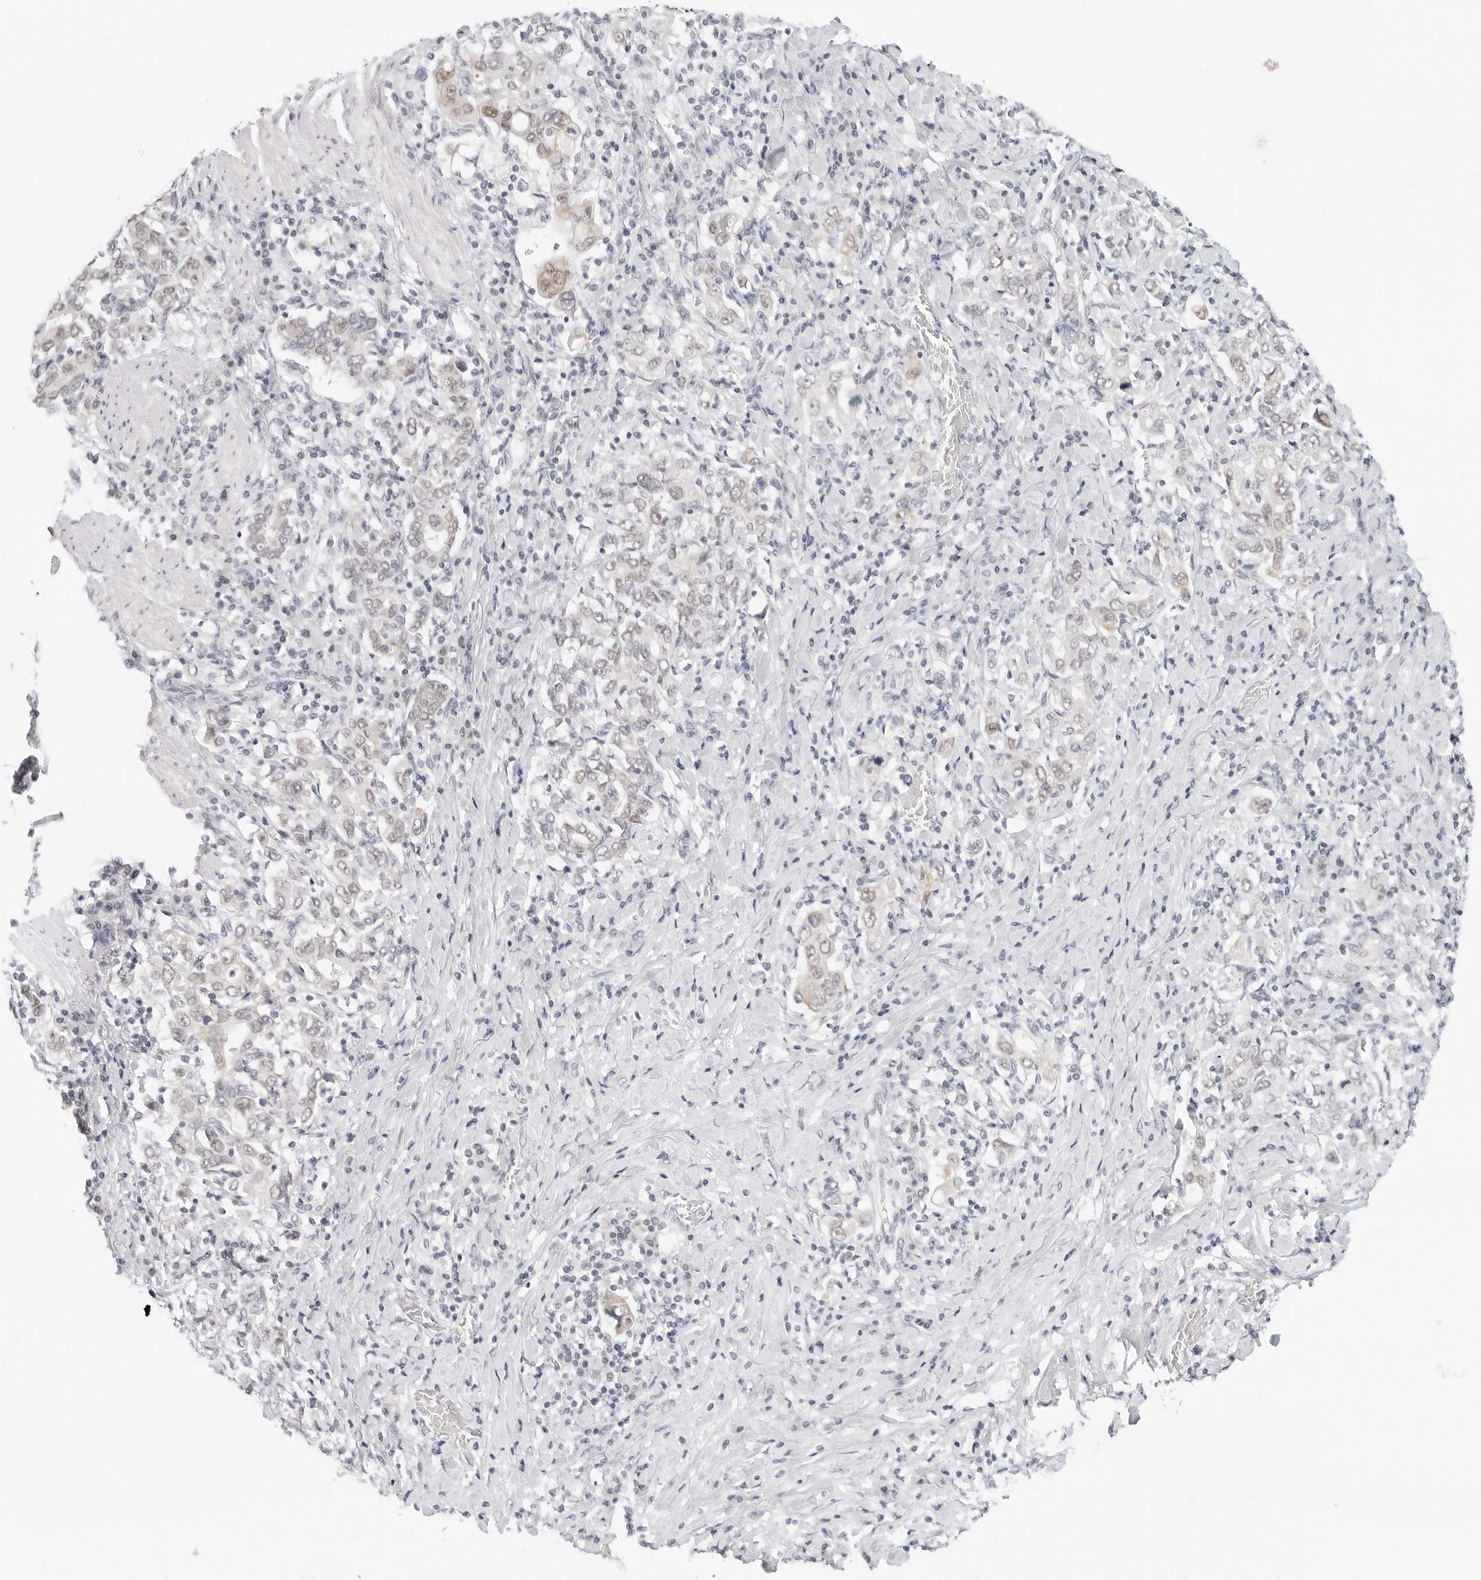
{"staining": {"intensity": "weak", "quantity": "<25%", "location": "cytoplasmic/membranous,nuclear"}, "tissue": "stomach cancer", "cell_type": "Tumor cells", "image_type": "cancer", "snomed": [{"axis": "morphology", "description": "Adenocarcinoma, NOS"}, {"axis": "topography", "description": "Stomach, upper"}], "caption": "Tumor cells show no significant protein staining in stomach cancer (adenocarcinoma).", "gene": "TSEN2", "patient": {"sex": "male", "age": 62}}